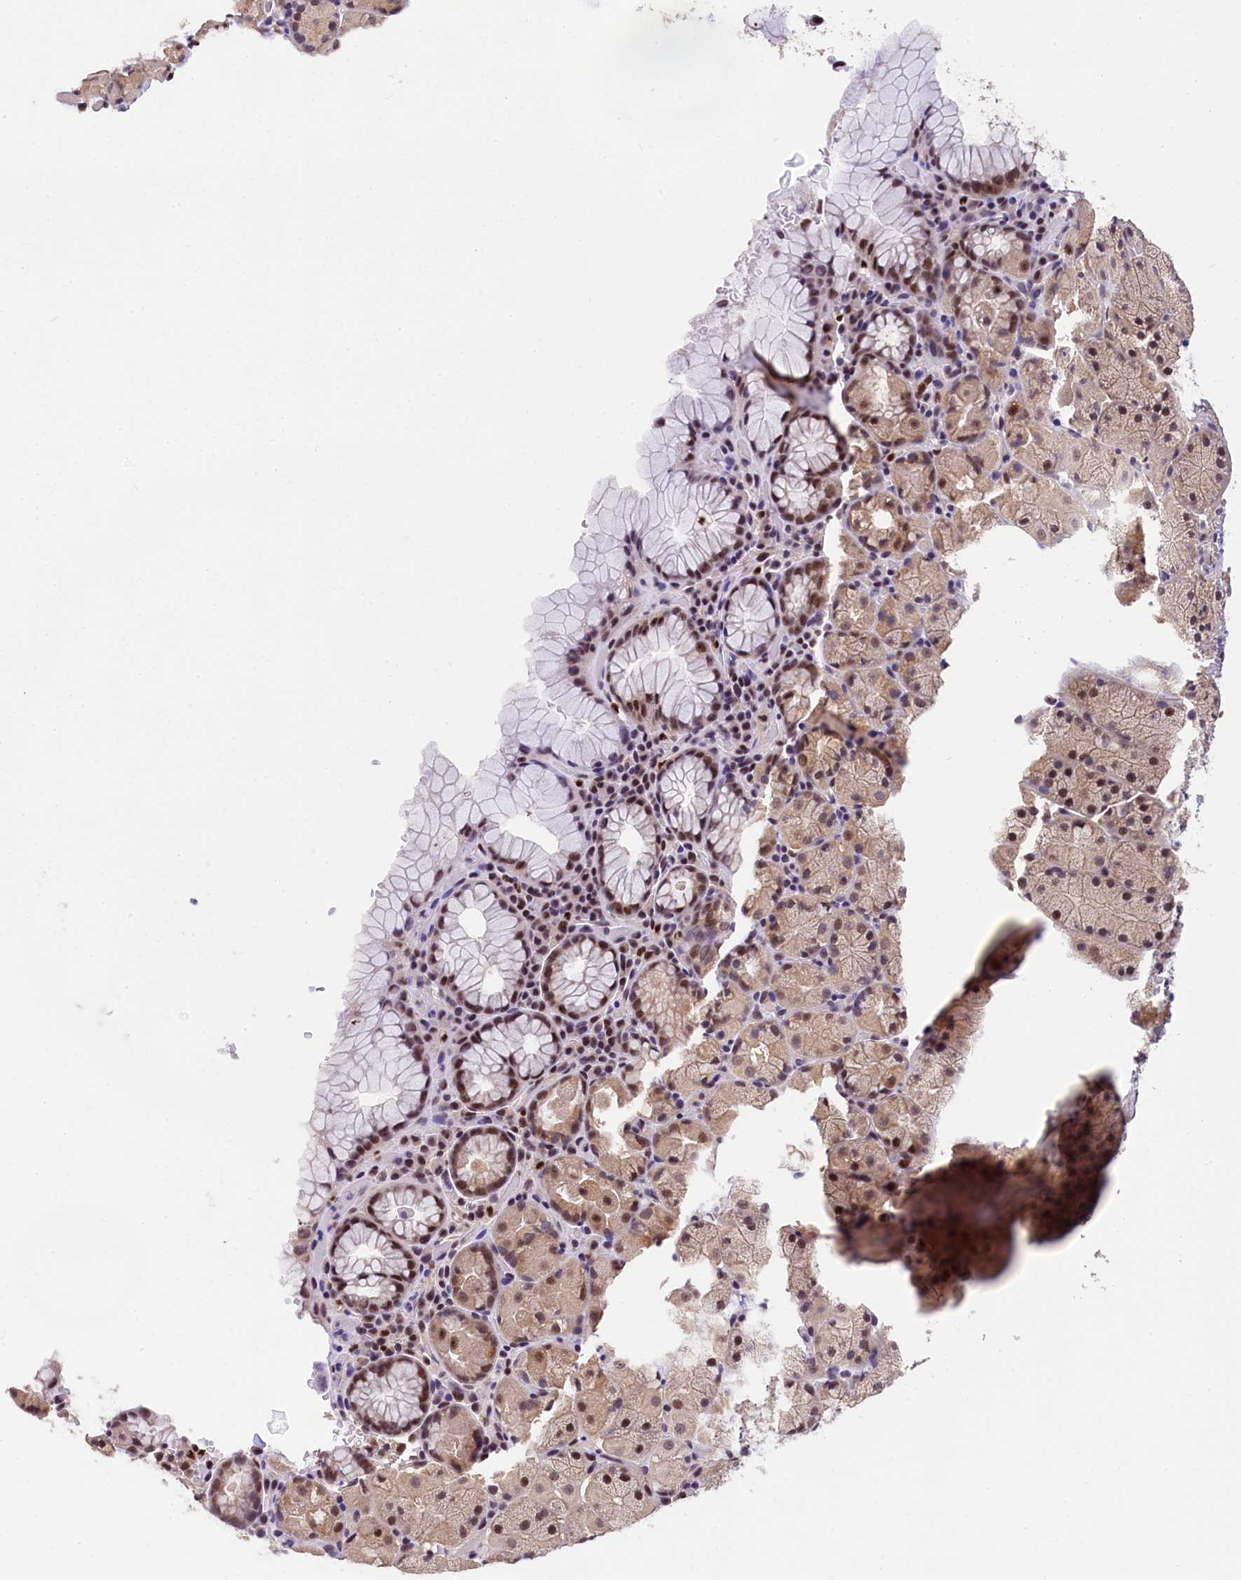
{"staining": {"intensity": "moderate", "quantity": ">75%", "location": "cytoplasmic/membranous,nuclear"}, "tissue": "stomach", "cell_type": "Glandular cells", "image_type": "normal", "snomed": [{"axis": "morphology", "description": "Normal tissue, NOS"}, {"axis": "topography", "description": "Stomach, upper"}, {"axis": "topography", "description": "Stomach, lower"}], "caption": "Immunohistochemical staining of normal human stomach exhibits moderate cytoplasmic/membranous,nuclear protein positivity in about >75% of glandular cells. Using DAB (brown) and hematoxylin (blue) stains, captured at high magnification using brightfield microscopy.", "gene": "HECTD4", "patient": {"sex": "male", "age": 80}}